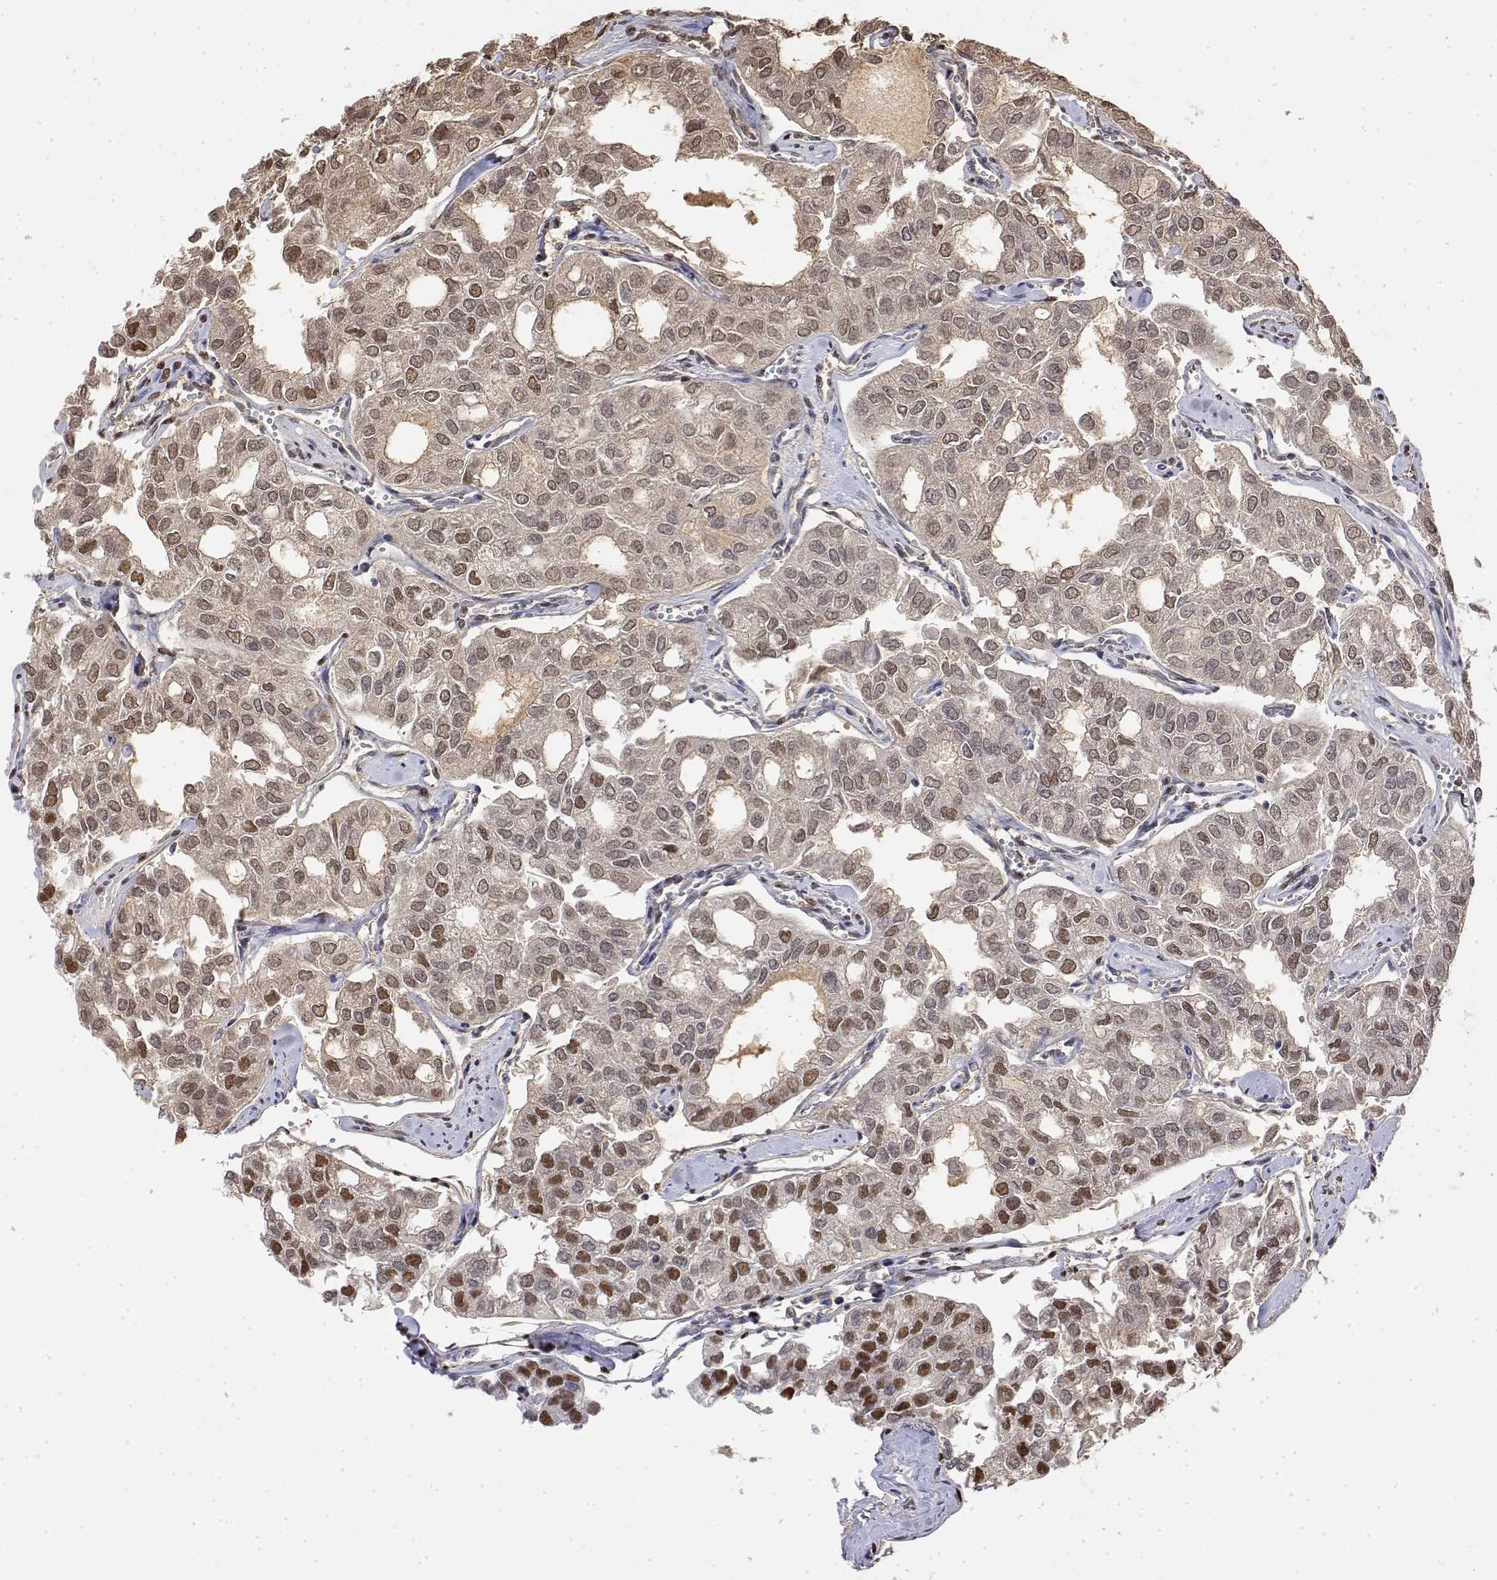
{"staining": {"intensity": "moderate", "quantity": ">75%", "location": "nuclear"}, "tissue": "thyroid cancer", "cell_type": "Tumor cells", "image_type": "cancer", "snomed": [{"axis": "morphology", "description": "Follicular adenoma carcinoma, NOS"}, {"axis": "topography", "description": "Thyroid gland"}], "caption": "Tumor cells display medium levels of moderate nuclear expression in about >75% of cells in thyroid cancer (follicular adenoma carcinoma). (Stains: DAB in brown, nuclei in blue, Microscopy: brightfield microscopy at high magnification).", "gene": "TPI1", "patient": {"sex": "male", "age": 75}}